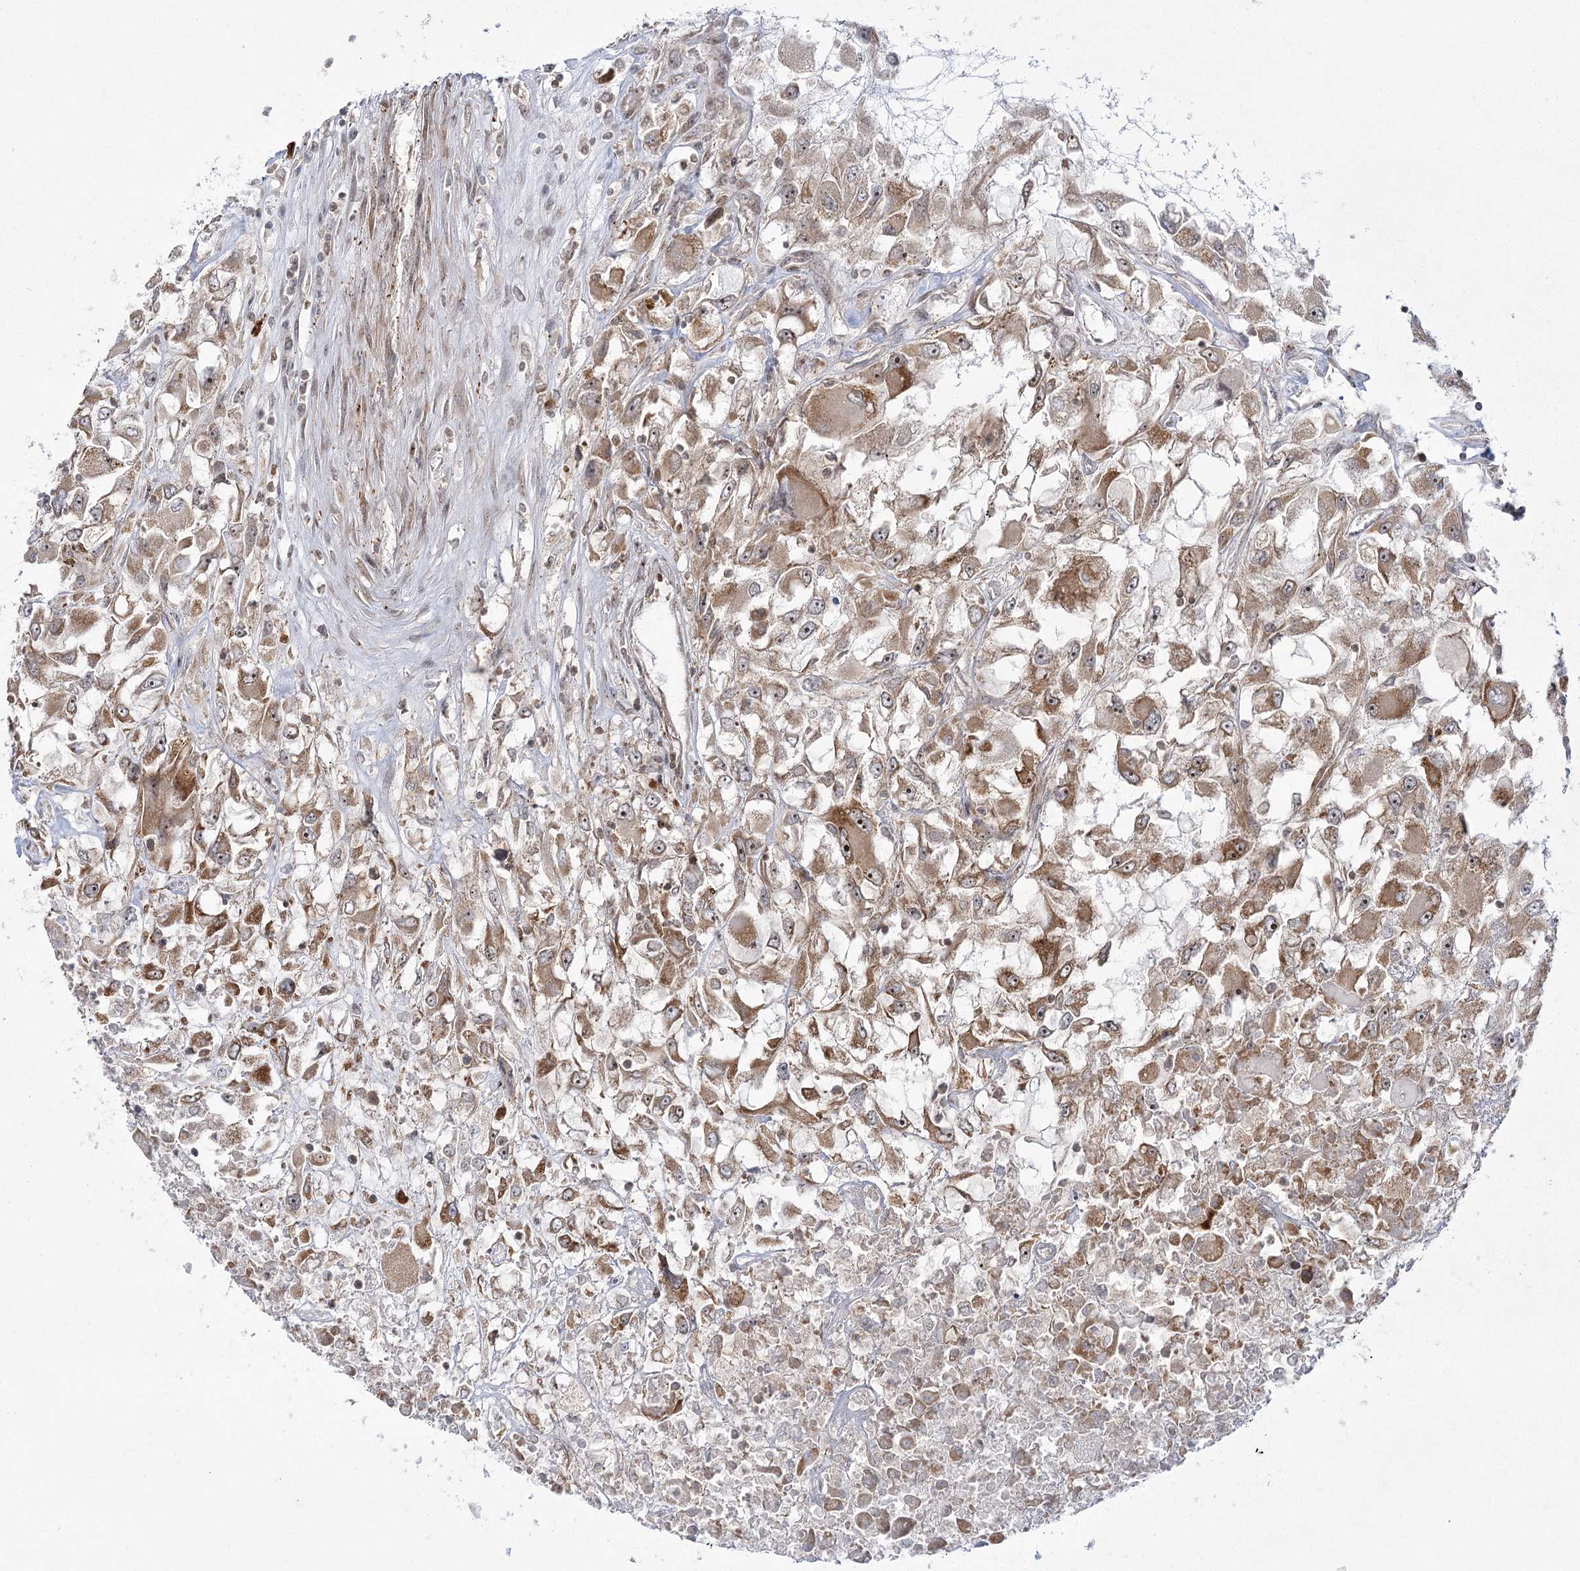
{"staining": {"intensity": "moderate", "quantity": ">75%", "location": "cytoplasmic/membranous,nuclear"}, "tissue": "renal cancer", "cell_type": "Tumor cells", "image_type": "cancer", "snomed": [{"axis": "morphology", "description": "Adenocarcinoma, NOS"}, {"axis": "topography", "description": "Kidney"}], "caption": "Tumor cells show medium levels of moderate cytoplasmic/membranous and nuclear staining in about >75% of cells in human adenocarcinoma (renal).", "gene": "SYTL1", "patient": {"sex": "female", "age": 52}}